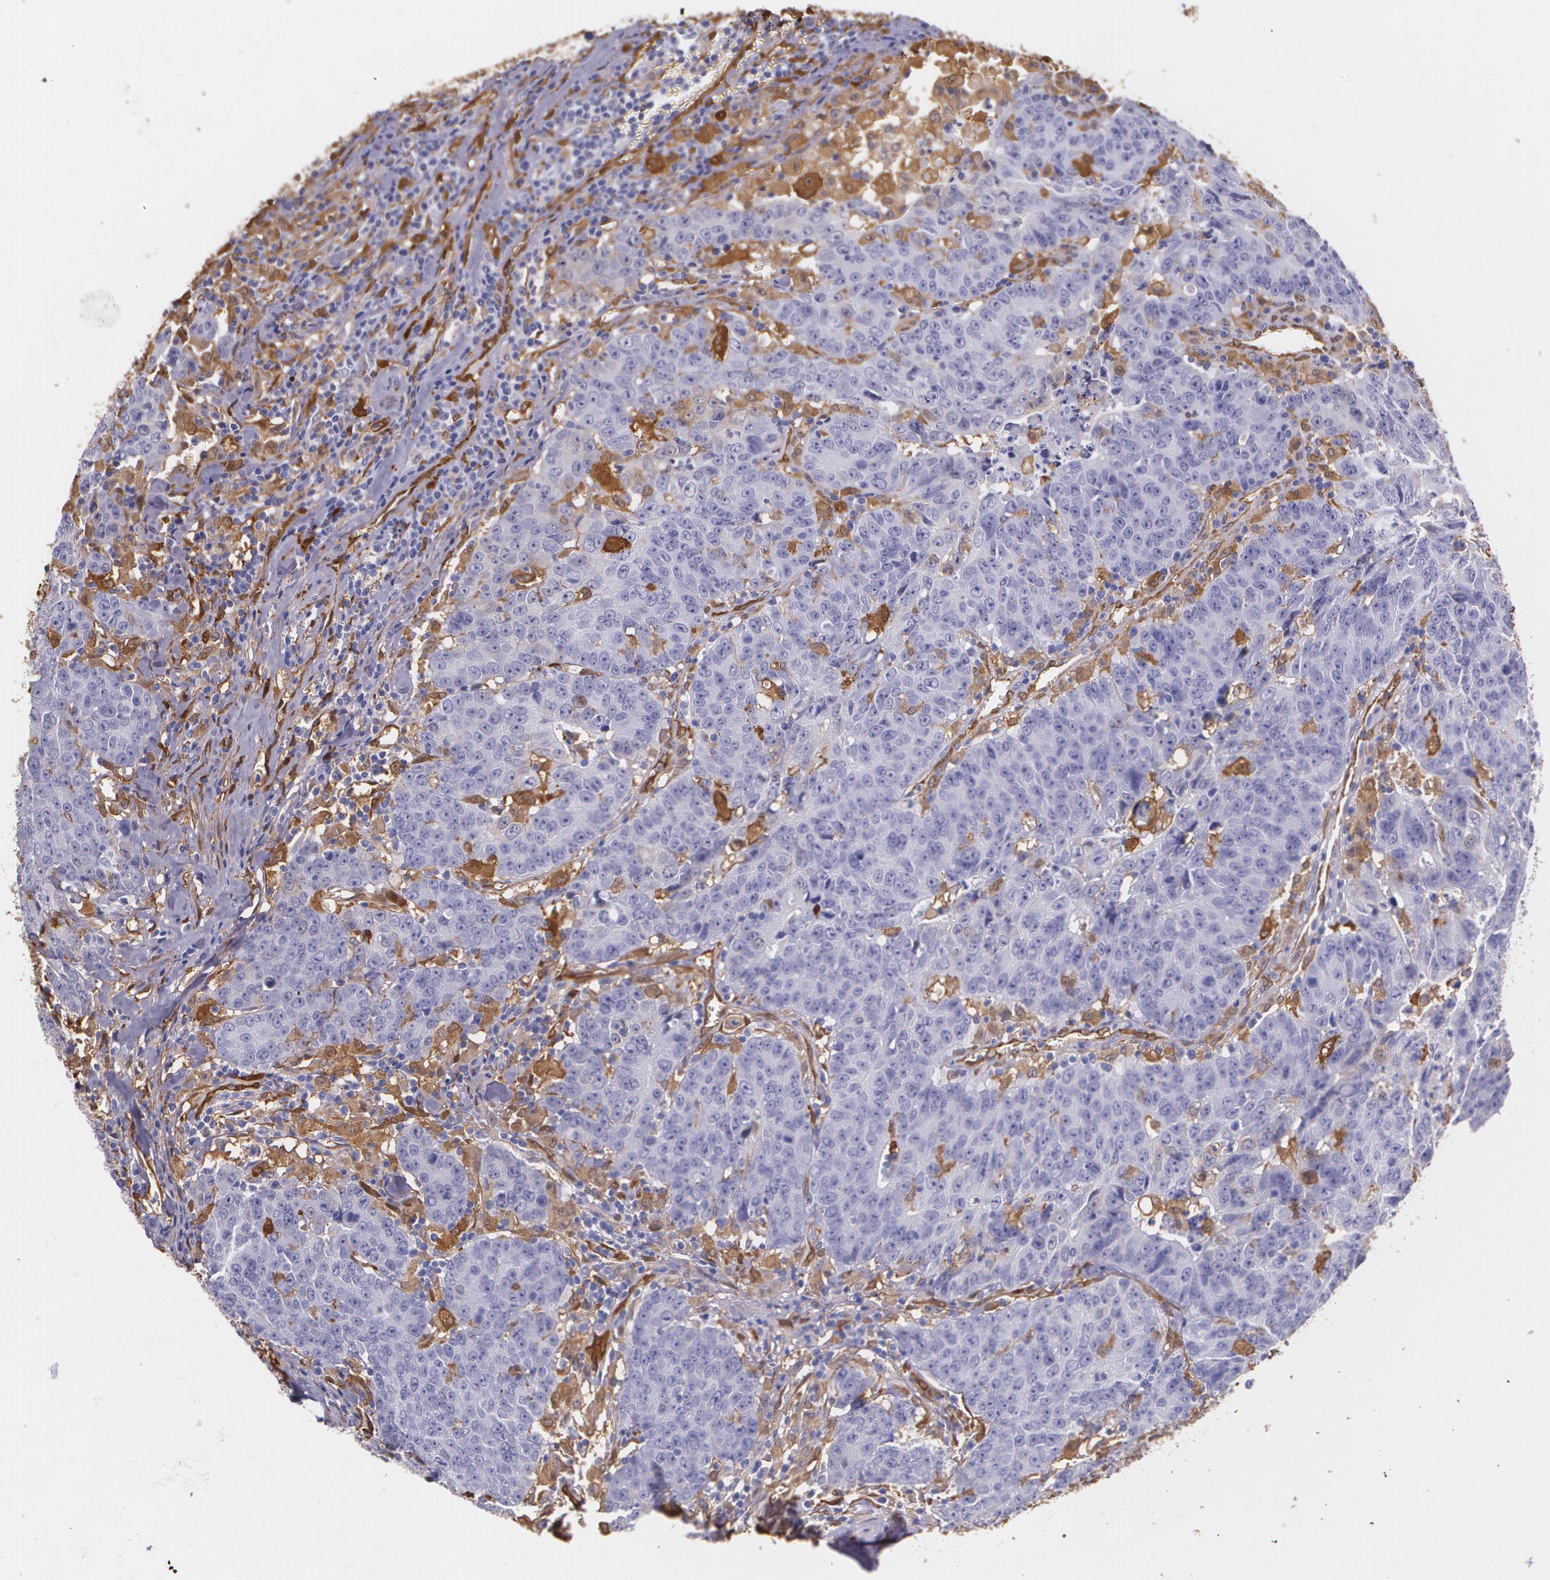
{"staining": {"intensity": "negative", "quantity": "none", "location": "none"}, "tissue": "colorectal cancer", "cell_type": "Tumor cells", "image_type": "cancer", "snomed": [{"axis": "morphology", "description": "Adenocarcinoma, NOS"}, {"axis": "topography", "description": "Colon"}], "caption": "The micrograph displays no staining of tumor cells in colorectal adenocarcinoma.", "gene": "MMP2", "patient": {"sex": "female", "age": 53}}